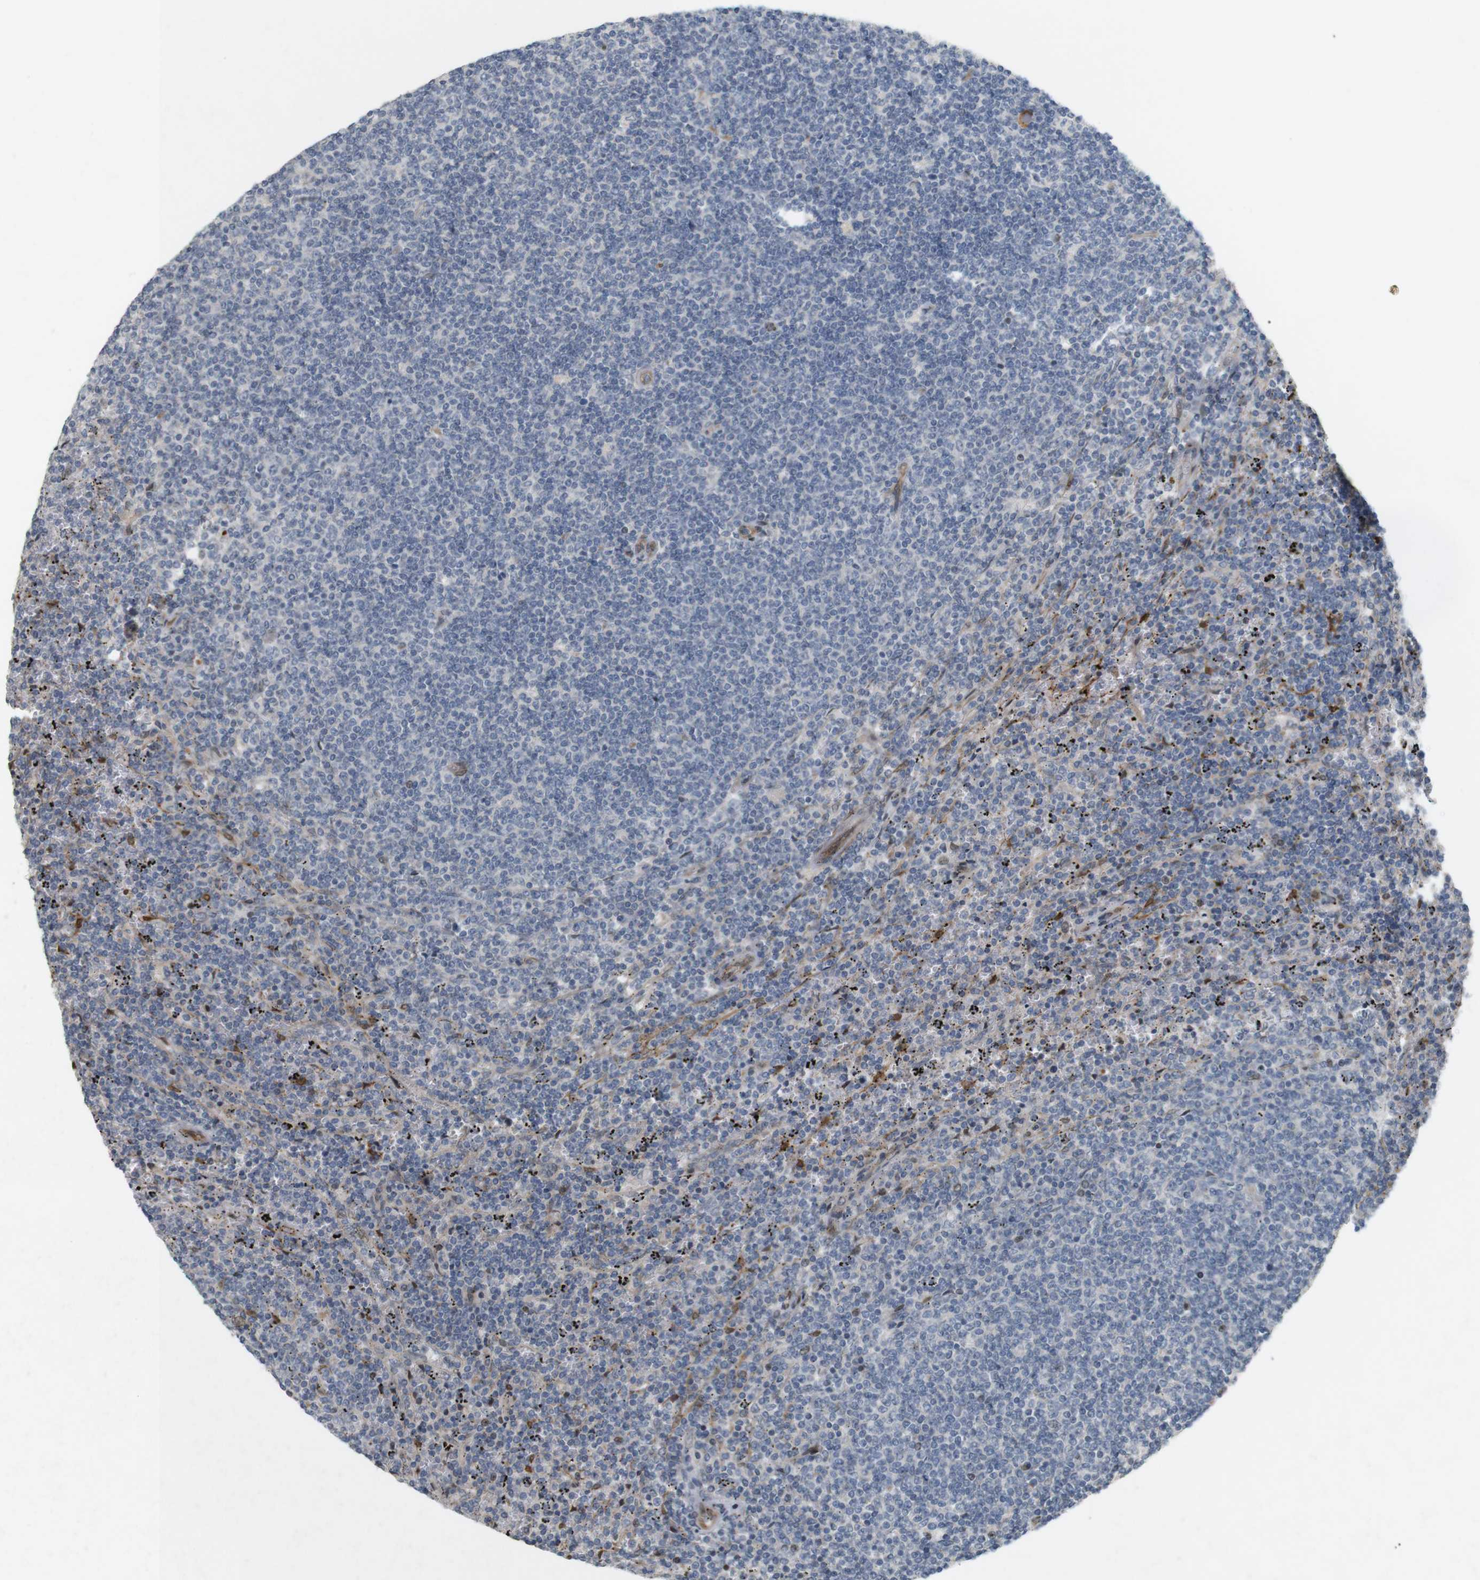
{"staining": {"intensity": "negative", "quantity": "none", "location": "none"}, "tissue": "lymphoma", "cell_type": "Tumor cells", "image_type": "cancer", "snomed": [{"axis": "morphology", "description": "Malignant lymphoma, non-Hodgkin's type, Low grade"}, {"axis": "topography", "description": "Spleen"}], "caption": "This is an immunohistochemistry (IHC) micrograph of malignant lymphoma, non-Hodgkin's type (low-grade). There is no positivity in tumor cells.", "gene": "PPP1R14A", "patient": {"sex": "female", "age": 50}}